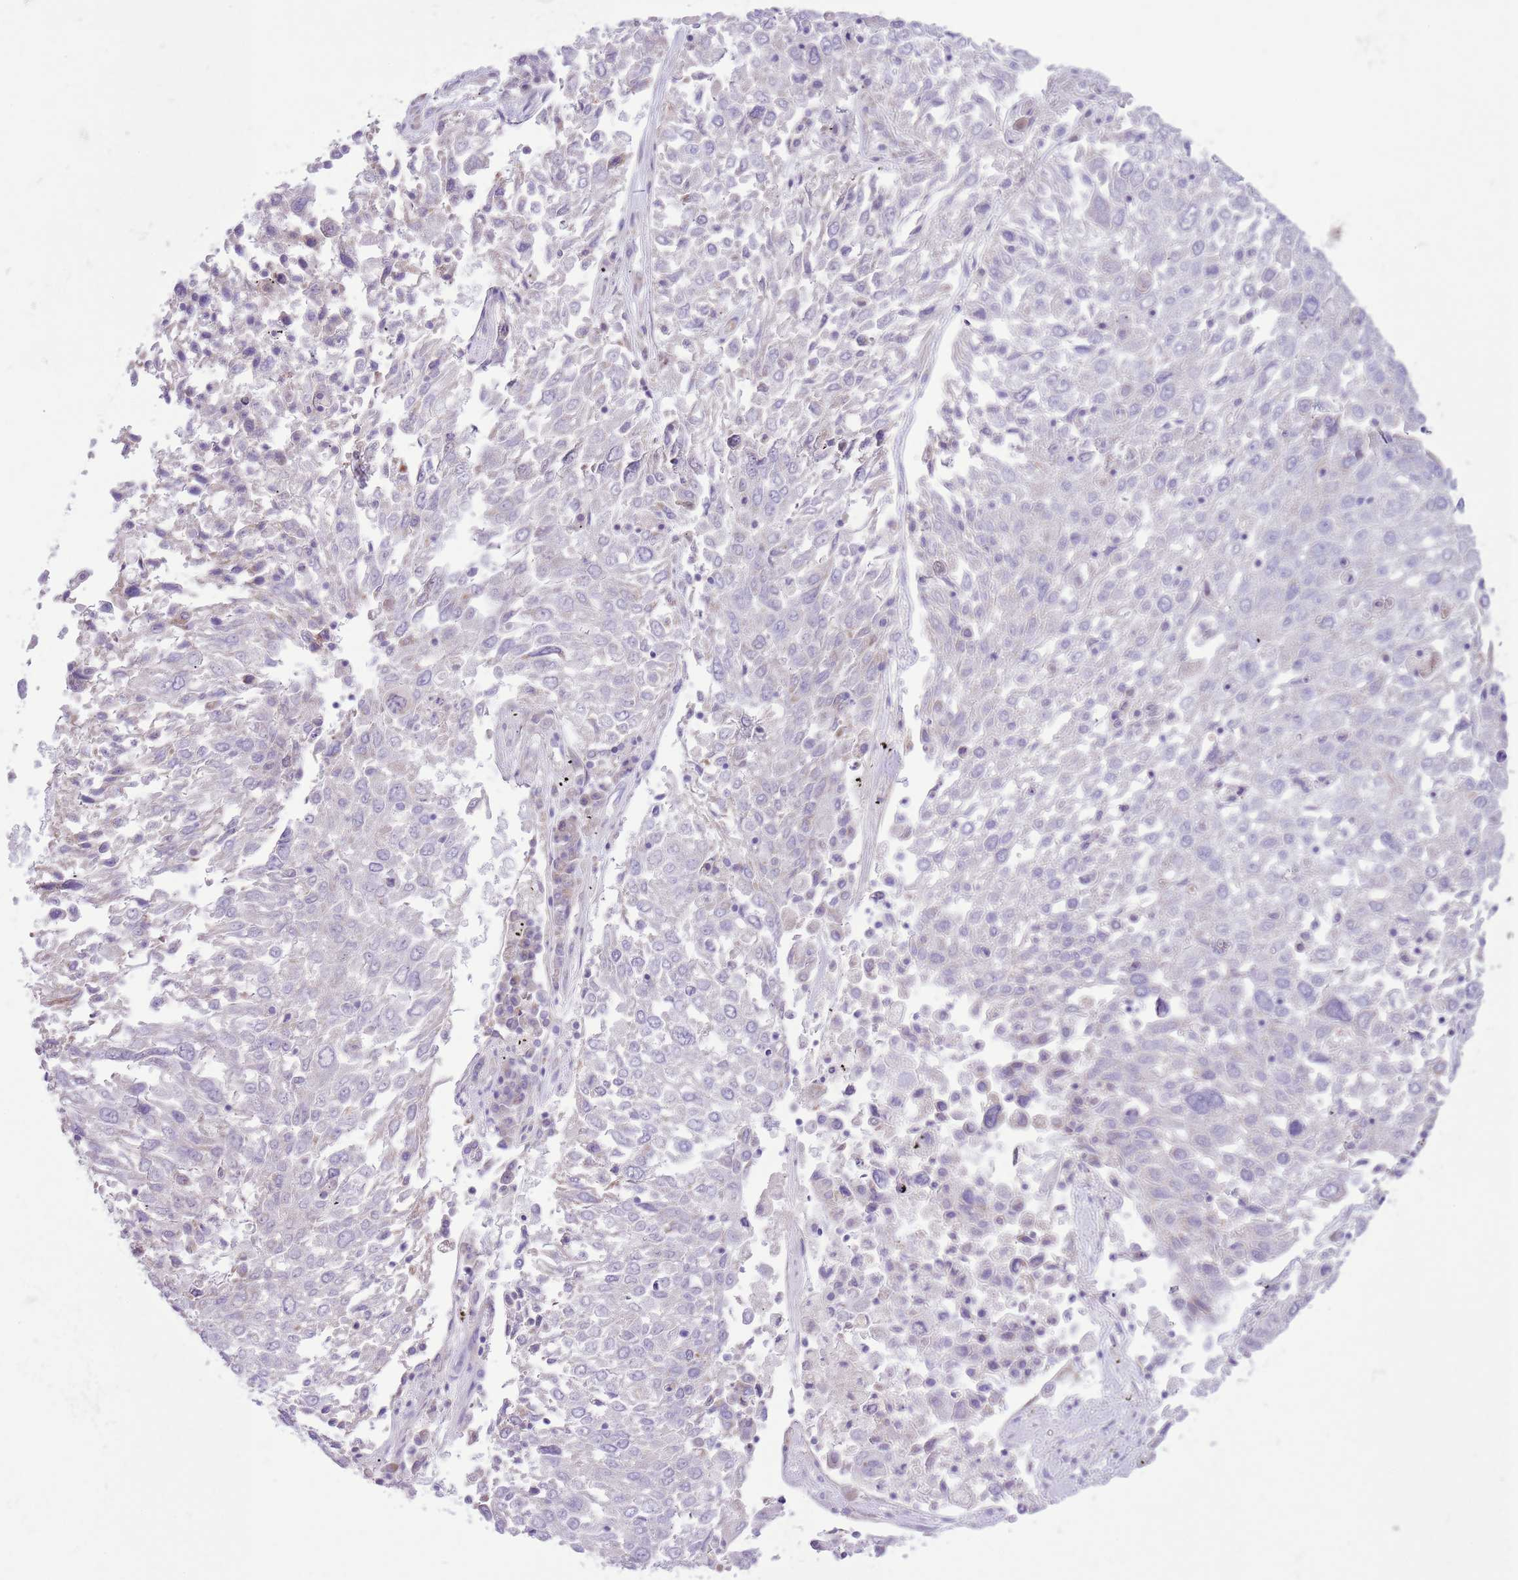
{"staining": {"intensity": "negative", "quantity": "none", "location": "none"}, "tissue": "lung cancer", "cell_type": "Tumor cells", "image_type": "cancer", "snomed": [{"axis": "morphology", "description": "Squamous cell carcinoma, NOS"}, {"axis": "topography", "description": "Lung"}], "caption": "Human squamous cell carcinoma (lung) stained for a protein using immunohistochemistry shows no staining in tumor cells.", "gene": "OAZ2", "patient": {"sex": "male", "age": 65}}